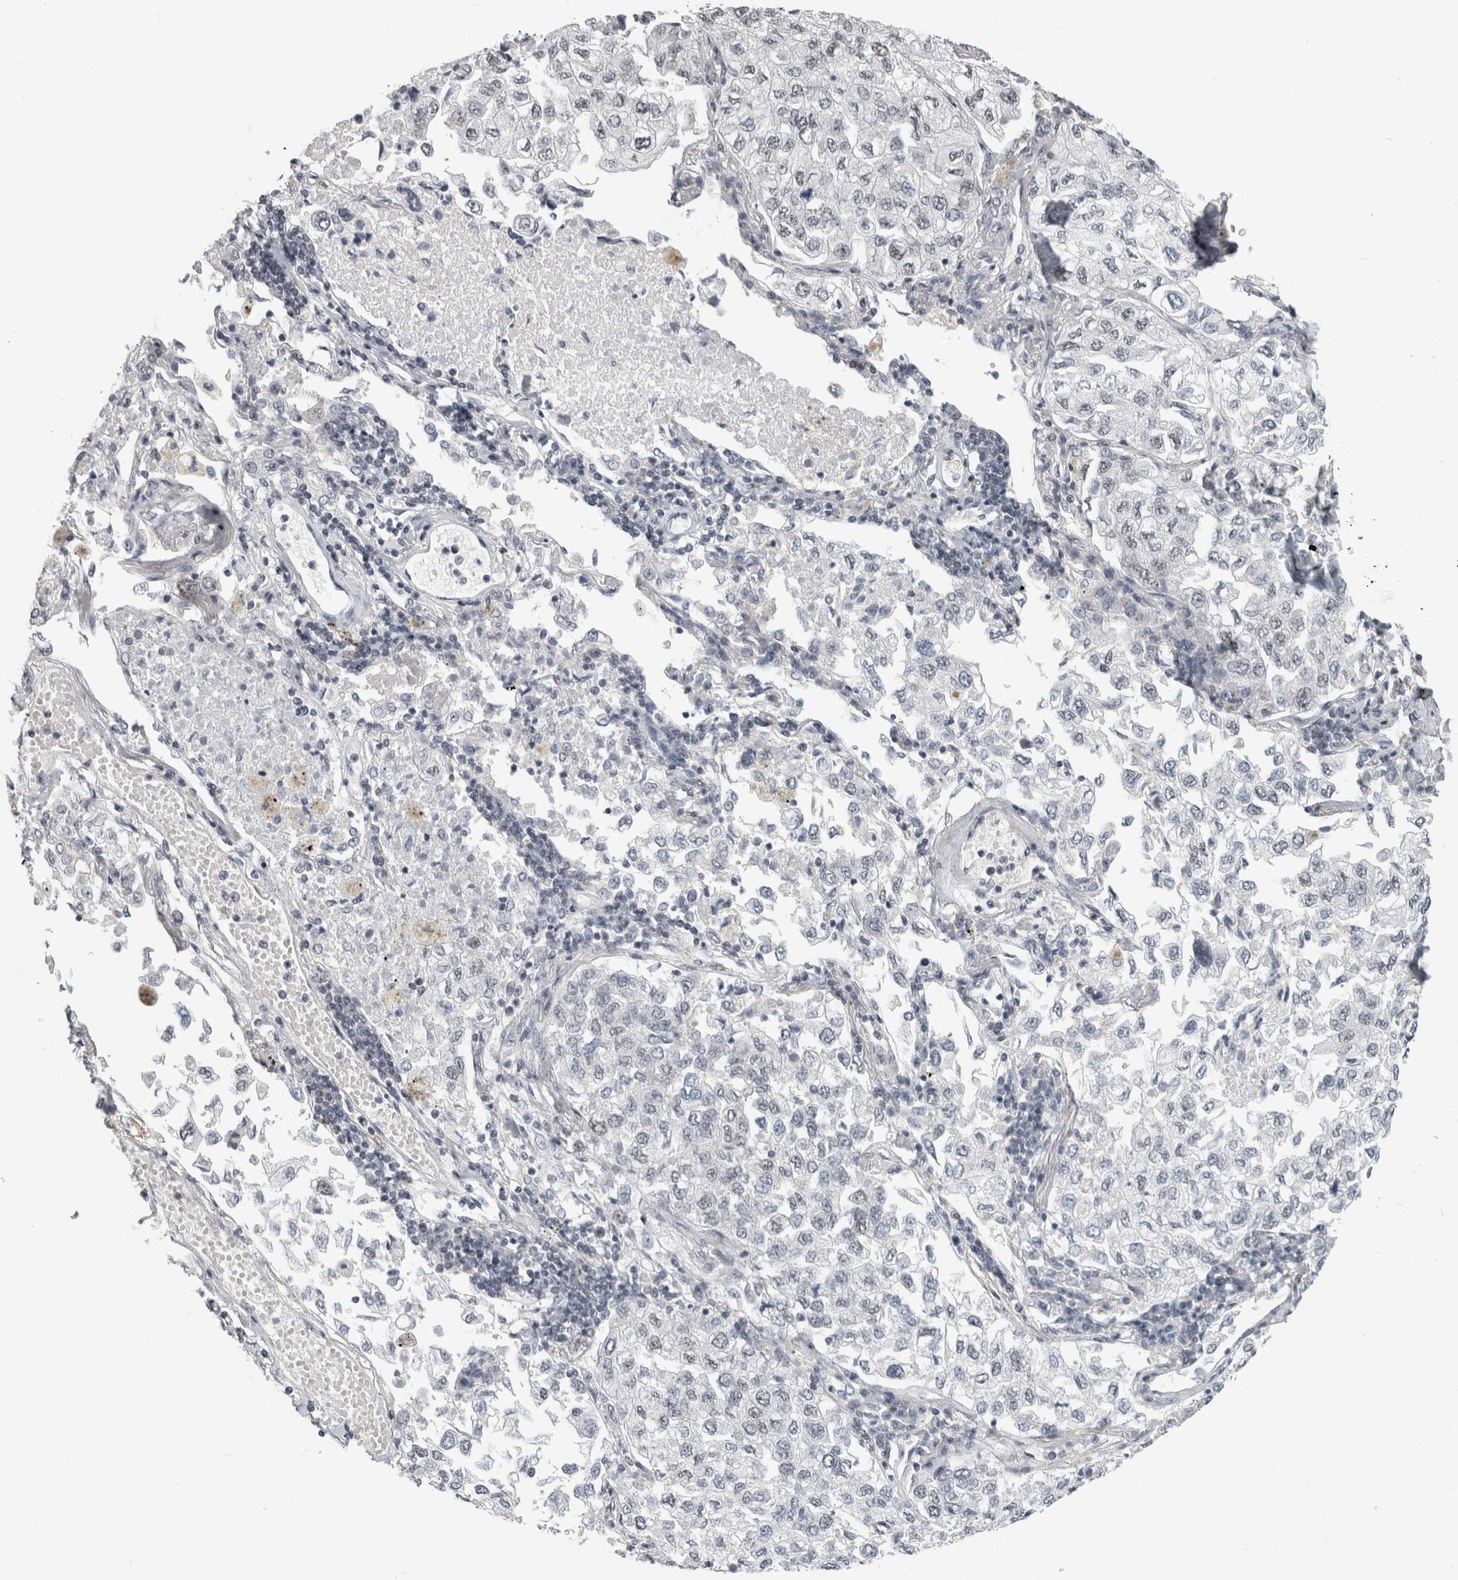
{"staining": {"intensity": "weak", "quantity": "<25%", "location": "nuclear"}, "tissue": "lung cancer", "cell_type": "Tumor cells", "image_type": "cancer", "snomed": [{"axis": "morphology", "description": "Adenocarcinoma, NOS"}, {"axis": "topography", "description": "Lung"}], "caption": "This is an immunohistochemistry (IHC) micrograph of lung cancer (adenocarcinoma). There is no positivity in tumor cells.", "gene": "ARID4B", "patient": {"sex": "male", "age": 63}}